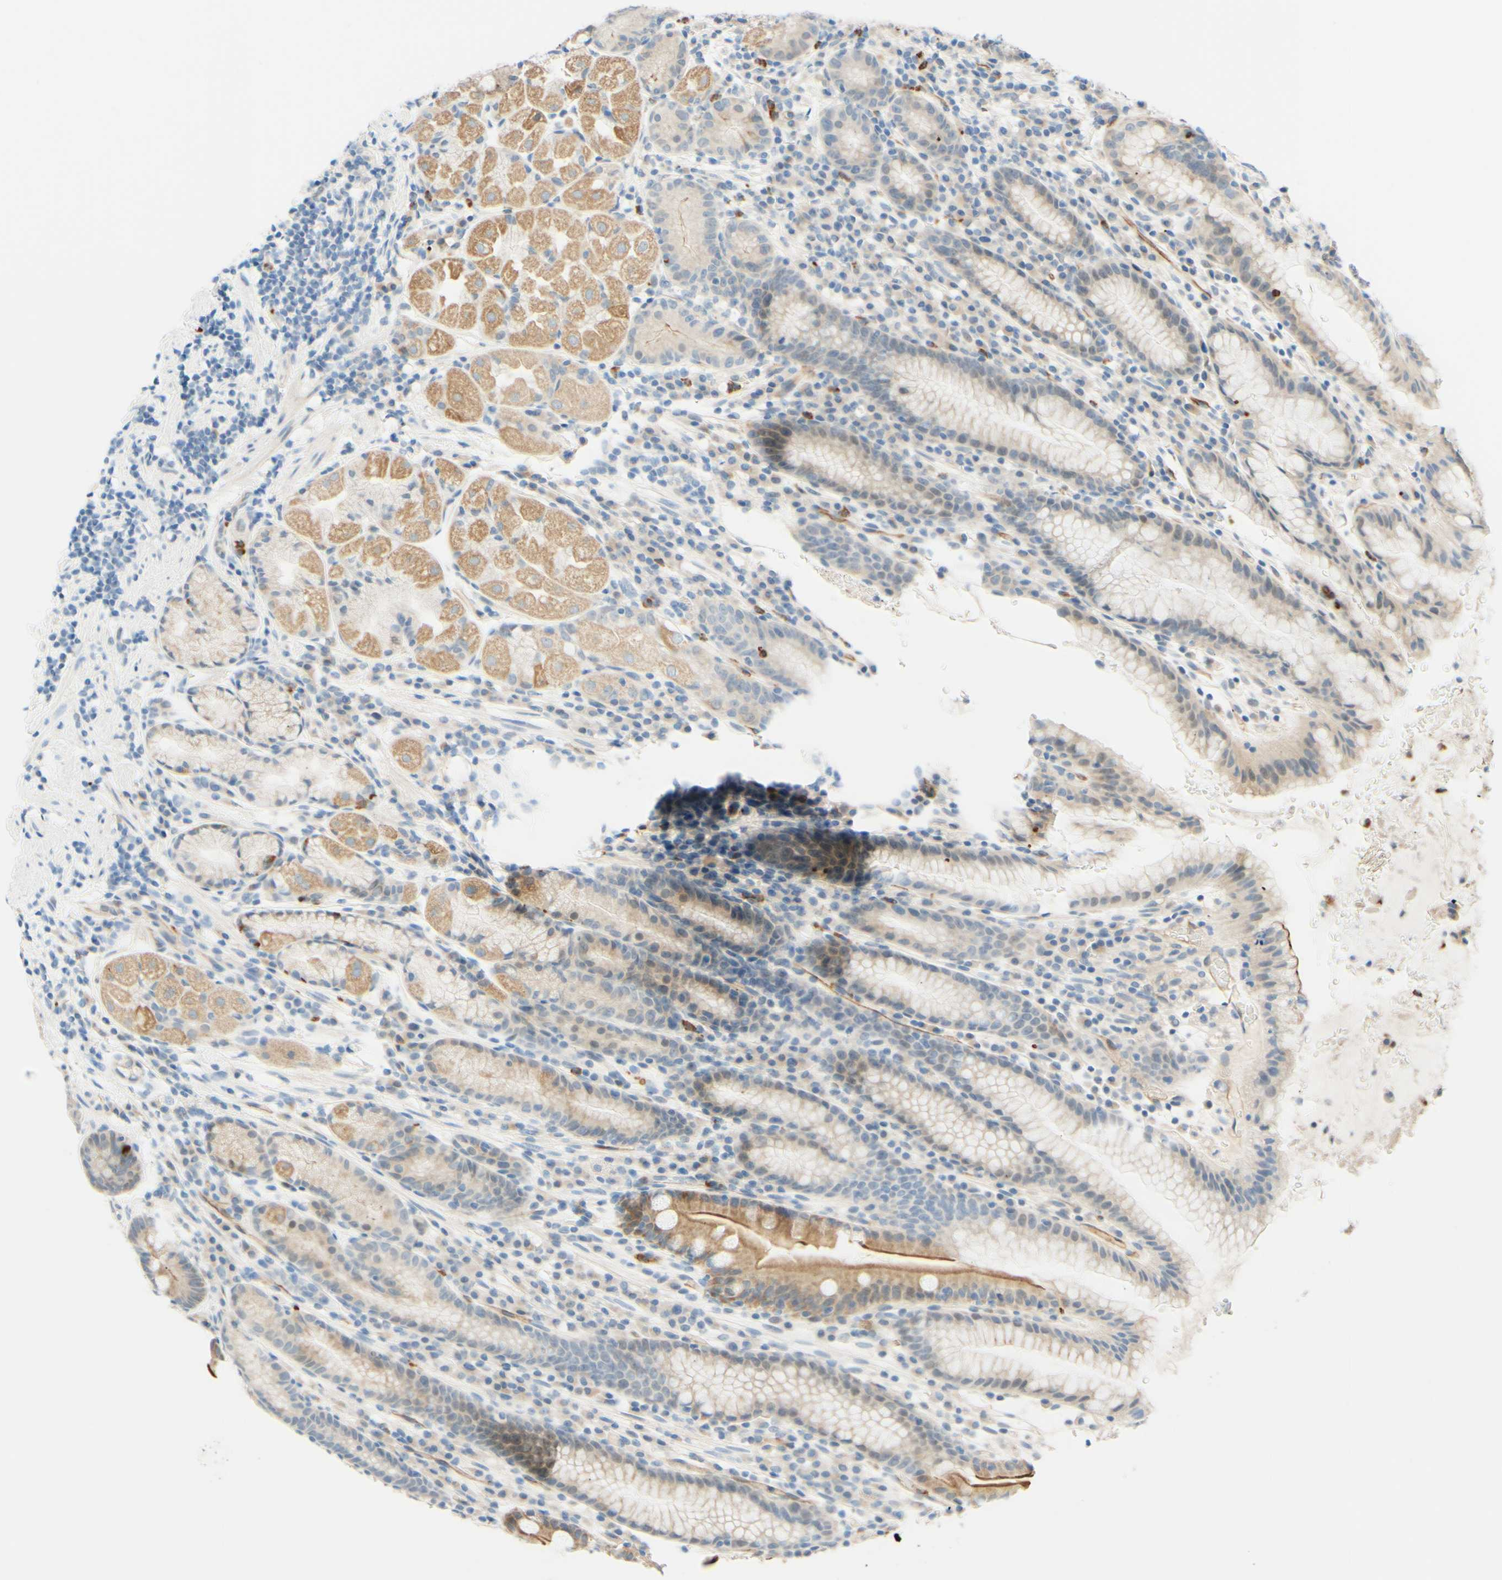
{"staining": {"intensity": "moderate", "quantity": "25%-75%", "location": "cytoplasmic/membranous"}, "tissue": "stomach", "cell_type": "Glandular cells", "image_type": "normal", "snomed": [{"axis": "morphology", "description": "Normal tissue, NOS"}, {"axis": "topography", "description": "Stomach, lower"}], "caption": "Normal stomach shows moderate cytoplasmic/membranous positivity in approximately 25%-75% of glandular cells, visualized by immunohistochemistry.", "gene": "TREM2", "patient": {"sex": "male", "age": 52}}